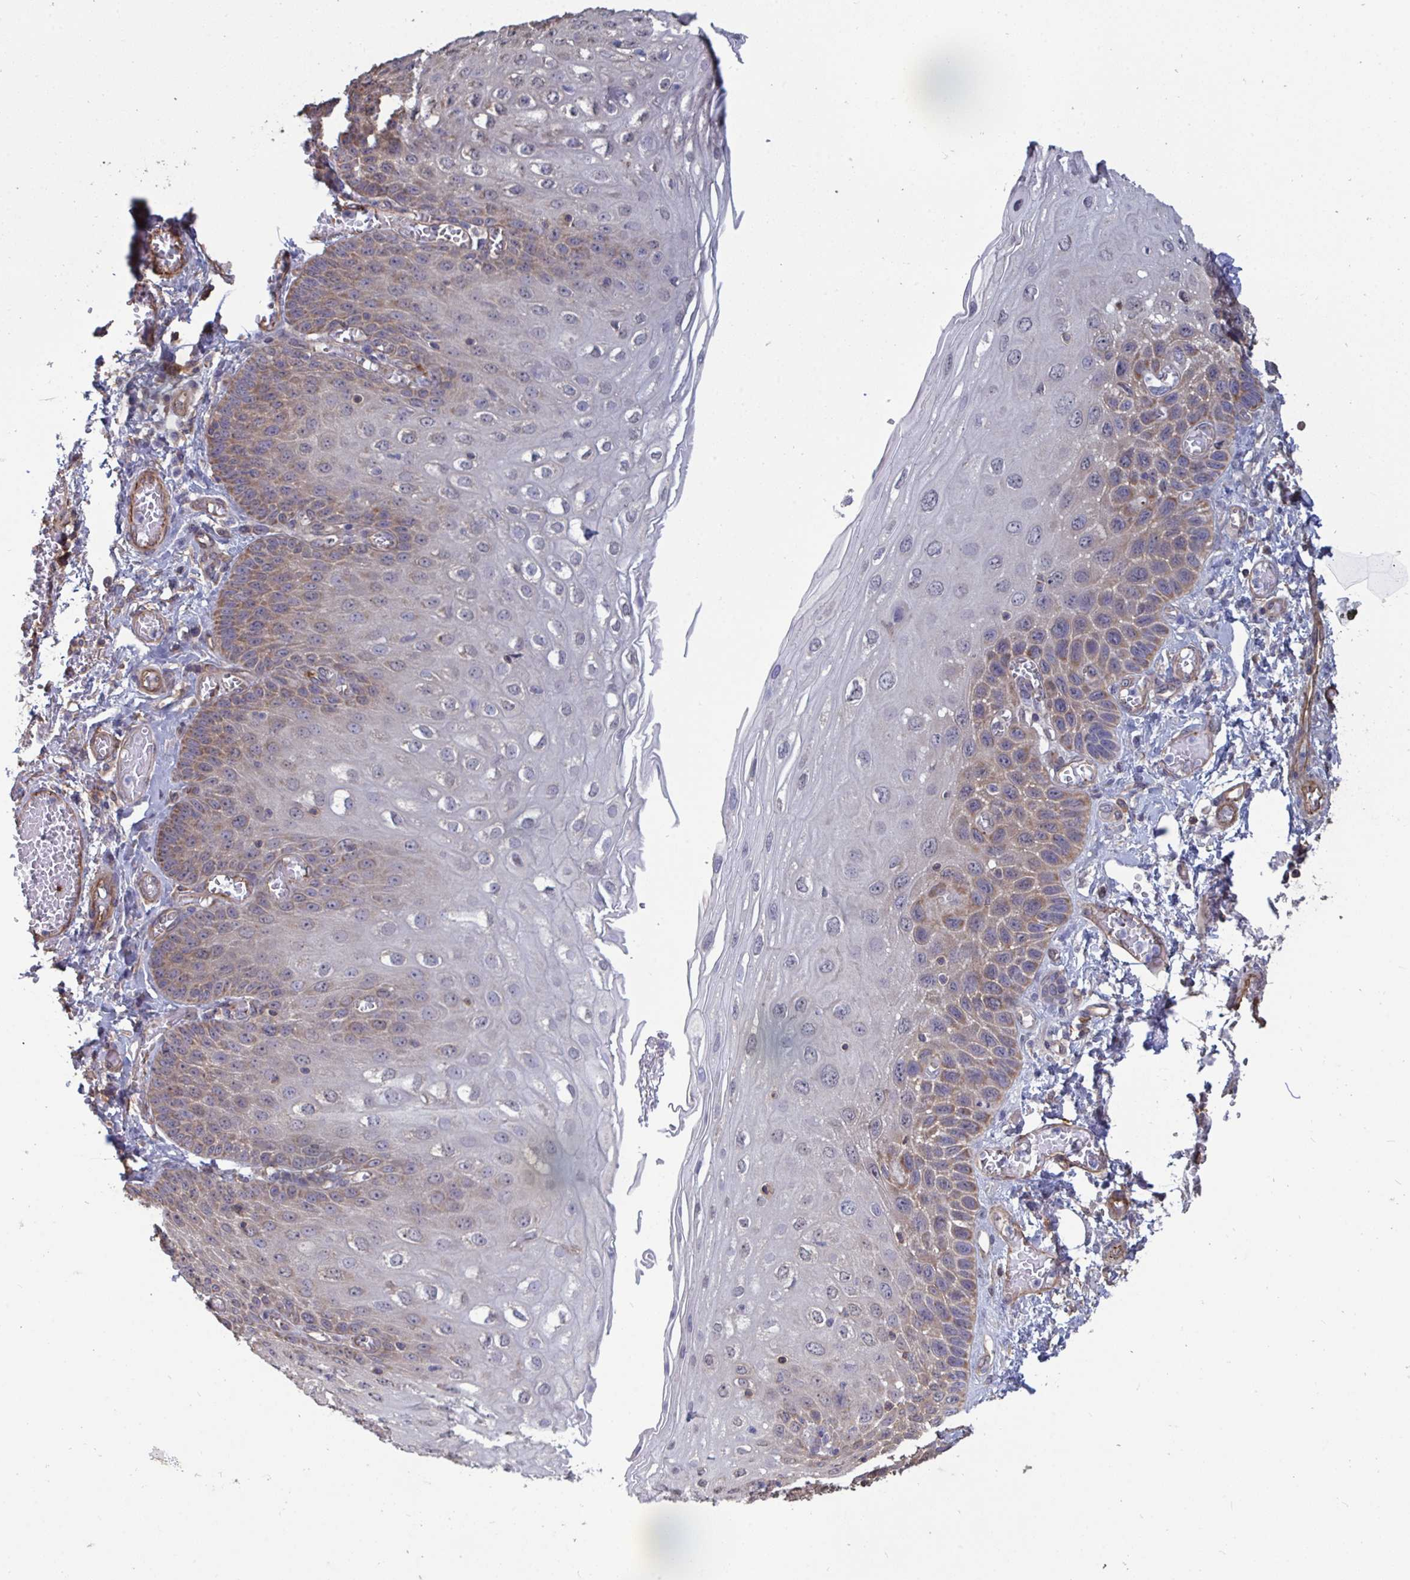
{"staining": {"intensity": "weak", "quantity": "25%-75%", "location": "cytoplasmic/membranous"}, "tissue": "esophagus", "cell_type": "Squamous epithelial cells", "image_type": "normal", "snomed": [{"axis": "morphology", "description": "Normal tissue, NOS"}, {"axis": "morphology", "description": "Adenocarcinoma, NOS"}, {"axis": "topography", "description": "Esophagus"}], "caption": "Weak cytoplasmic/membranous staining for a protein is seen in about 25%-75% of squamous epithelial cells of normal esophagus using immunohistochemistry.", "gene": "ISCU", "patient": {"sex": "male", "age": 81}}